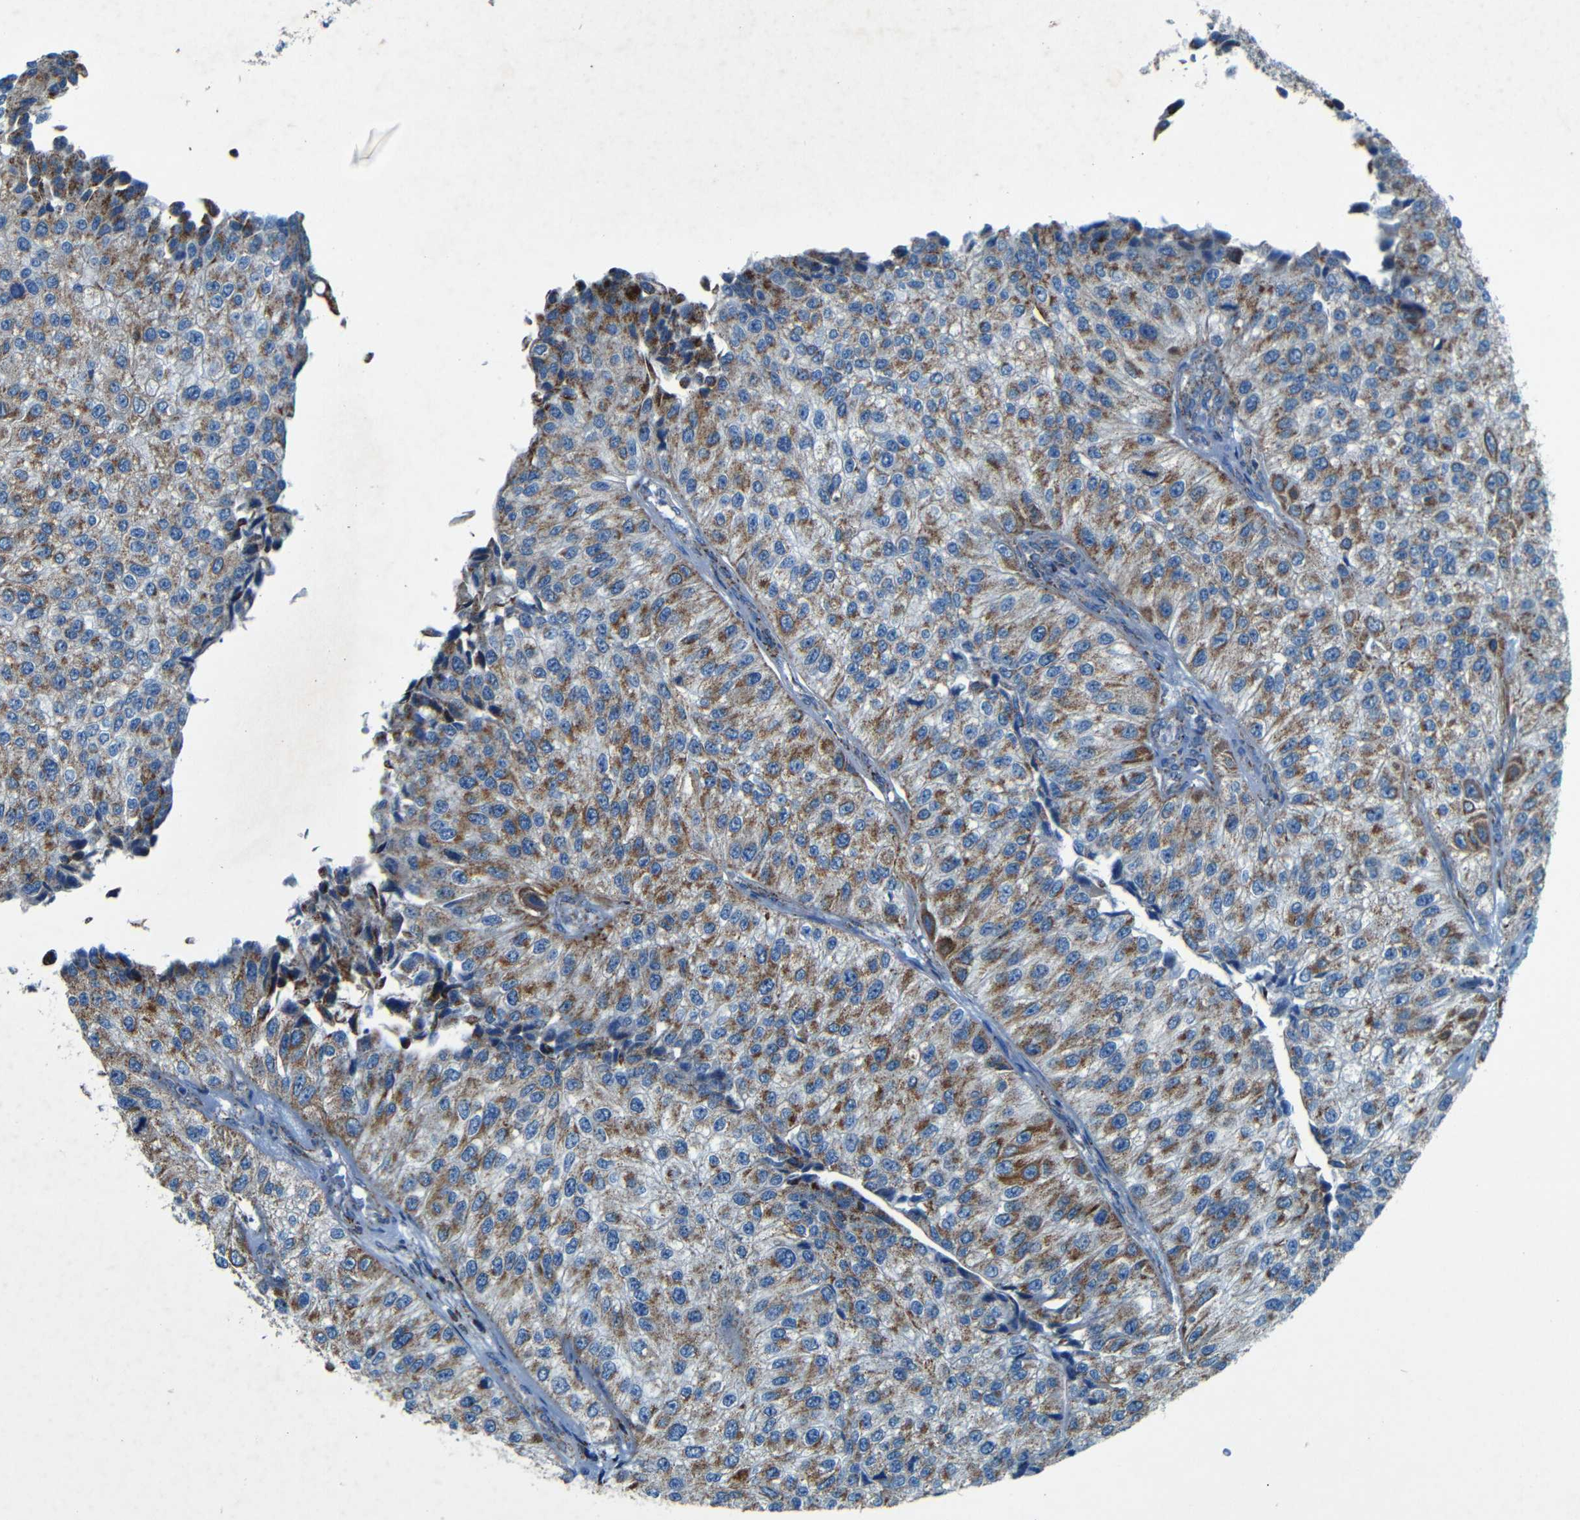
{"staining": {"intensity": "moderate", "quantity": ">75%", "location": "cytoplasmic/membranous"}, "tissue": "urothelial cancer", "cell_type": "Tumor cells", "image_type": "cancer", "snomed": [{"axis": "morphology", "description": "Urothelial carcinoma, High grade"}, {"axis": "topography", "description": "Kidney"}, {"axis": "topography", "description": "Urinary bladder"}], "caption": "Immunohistochemical staining of urothelial cancer exhibits moderate cytoplasmic/membranous protein expression in about >75% of tumor cells. The staining was performed using DAB to visualize the protein expression in brown, while the nuclei were stained in blue with hematoxylin (Magnification: 20x).", "gene": "WSCD2", "patient": {"sex": "male", "age": 77}}